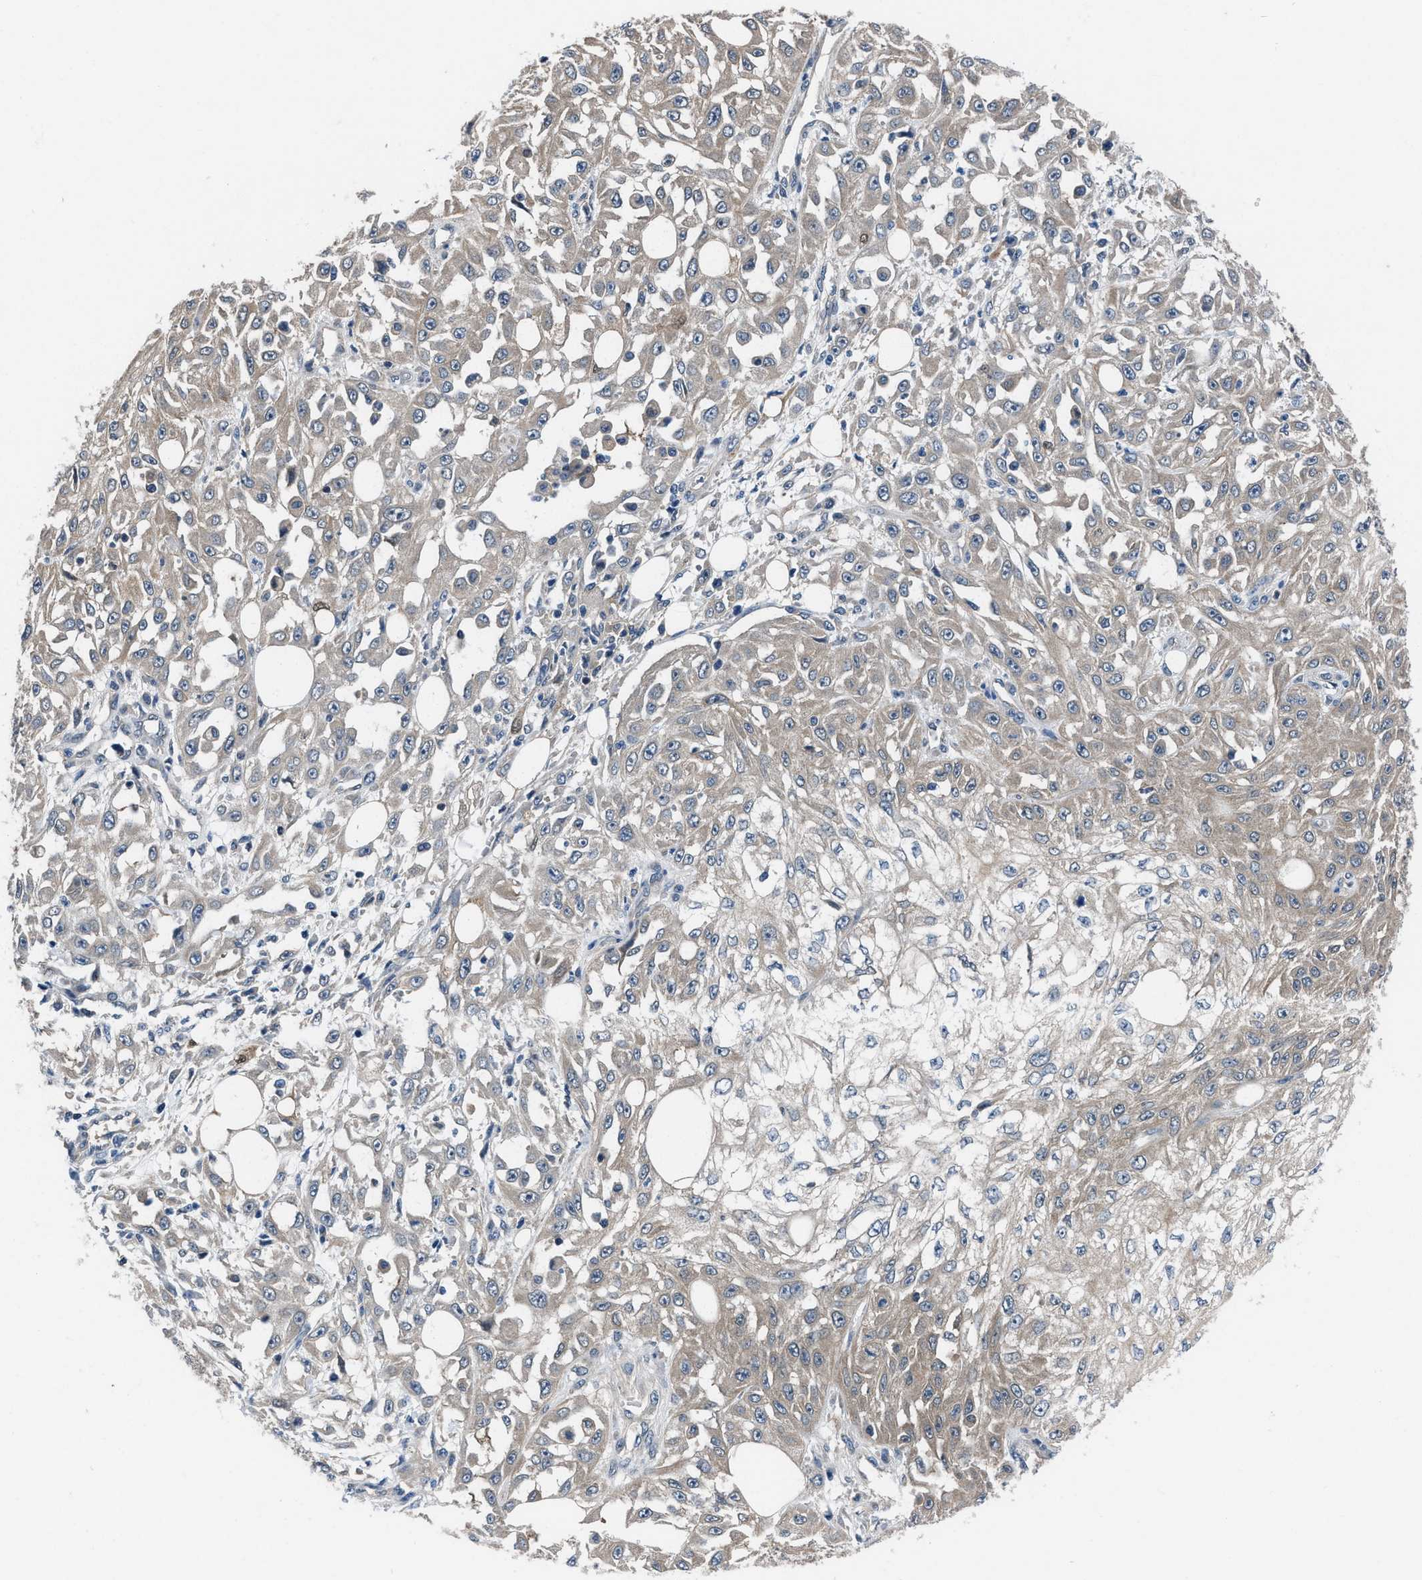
{"staining": {"intensity": "weak", "quantity": ">75%", "location": "cytoplasmic/membranous"}, "tissue": "skin cancer", "cell_type": "Tumor cells", "image_type": "cancer", "snomed": [{"axis": "morphology", "description": "Squamous cell carcinoma, NOS"}, {"axis": "morphology", "description": "Squamous cell carcinoma, metastatic, NOS"}, {"axis": "topography", "description": "Skin"}, {"axis": "topography", "description": "Lymph node"}], "caption": "Skin cancer stained with a brown dye demonstrates weak cytoplasmic/membranous positive staining in approximately >75% of tumor cells.", "gene": "NUDT5", "patient": {"sex": "male", "age": 75}}